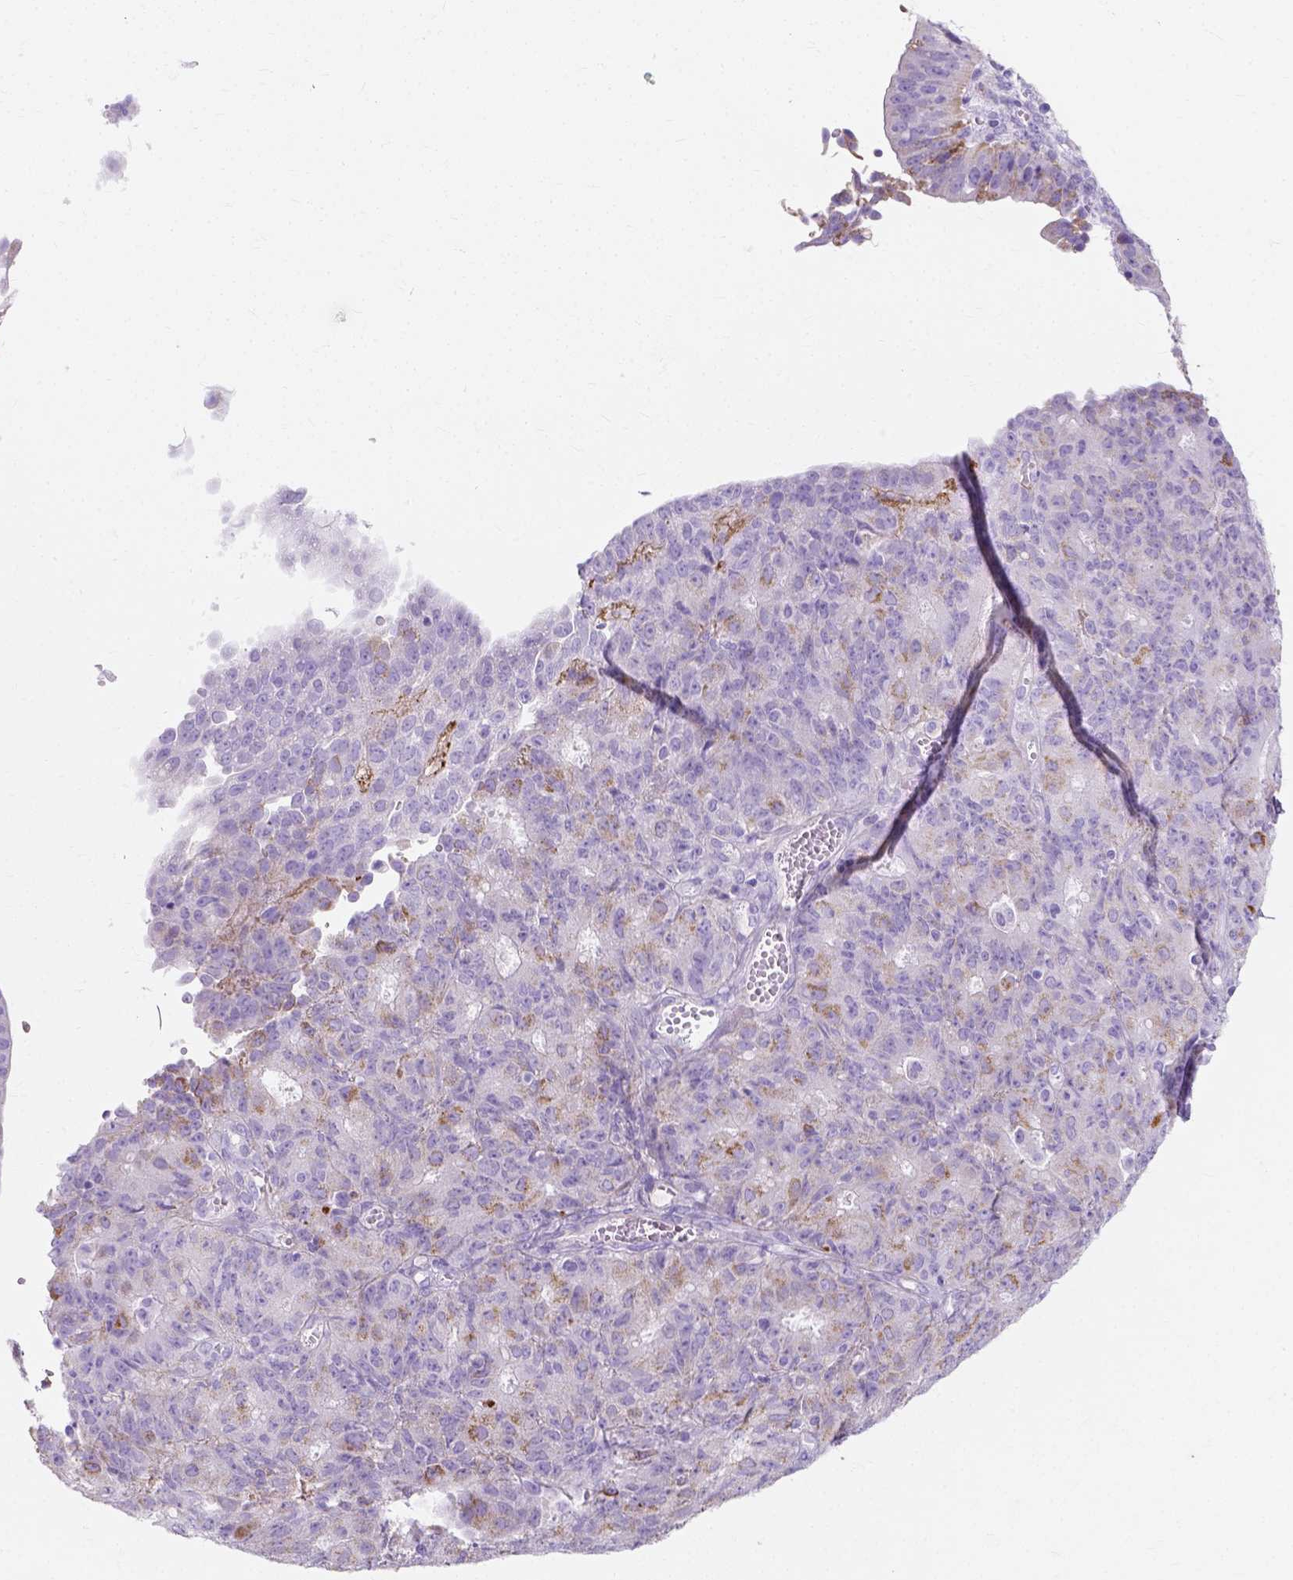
{"staining": {"intensity": "moderate", "quantity": "<25%", "location": "cytoplasmic/membranous"}, "tissue": "ovarian cancer", "cell_type": "Tumor cells", "image_type": "cancer", "snomed": [{"axis": "morphology", "description": "Carcinoma, endometroid"}, {"axis": "topography", "description": "Ovary"}], "caption": "High-magnification brightfield microscopy of ovarian cancer stained with DAB (brown) and counterstained with hematoxylin (blue). tumor cells exhibit moderate cytoplasmic/membranous positivity is identified in approximately<25% of cells.", "gene": "MYH15", "patient": {"sex": "female", "age": 42}}